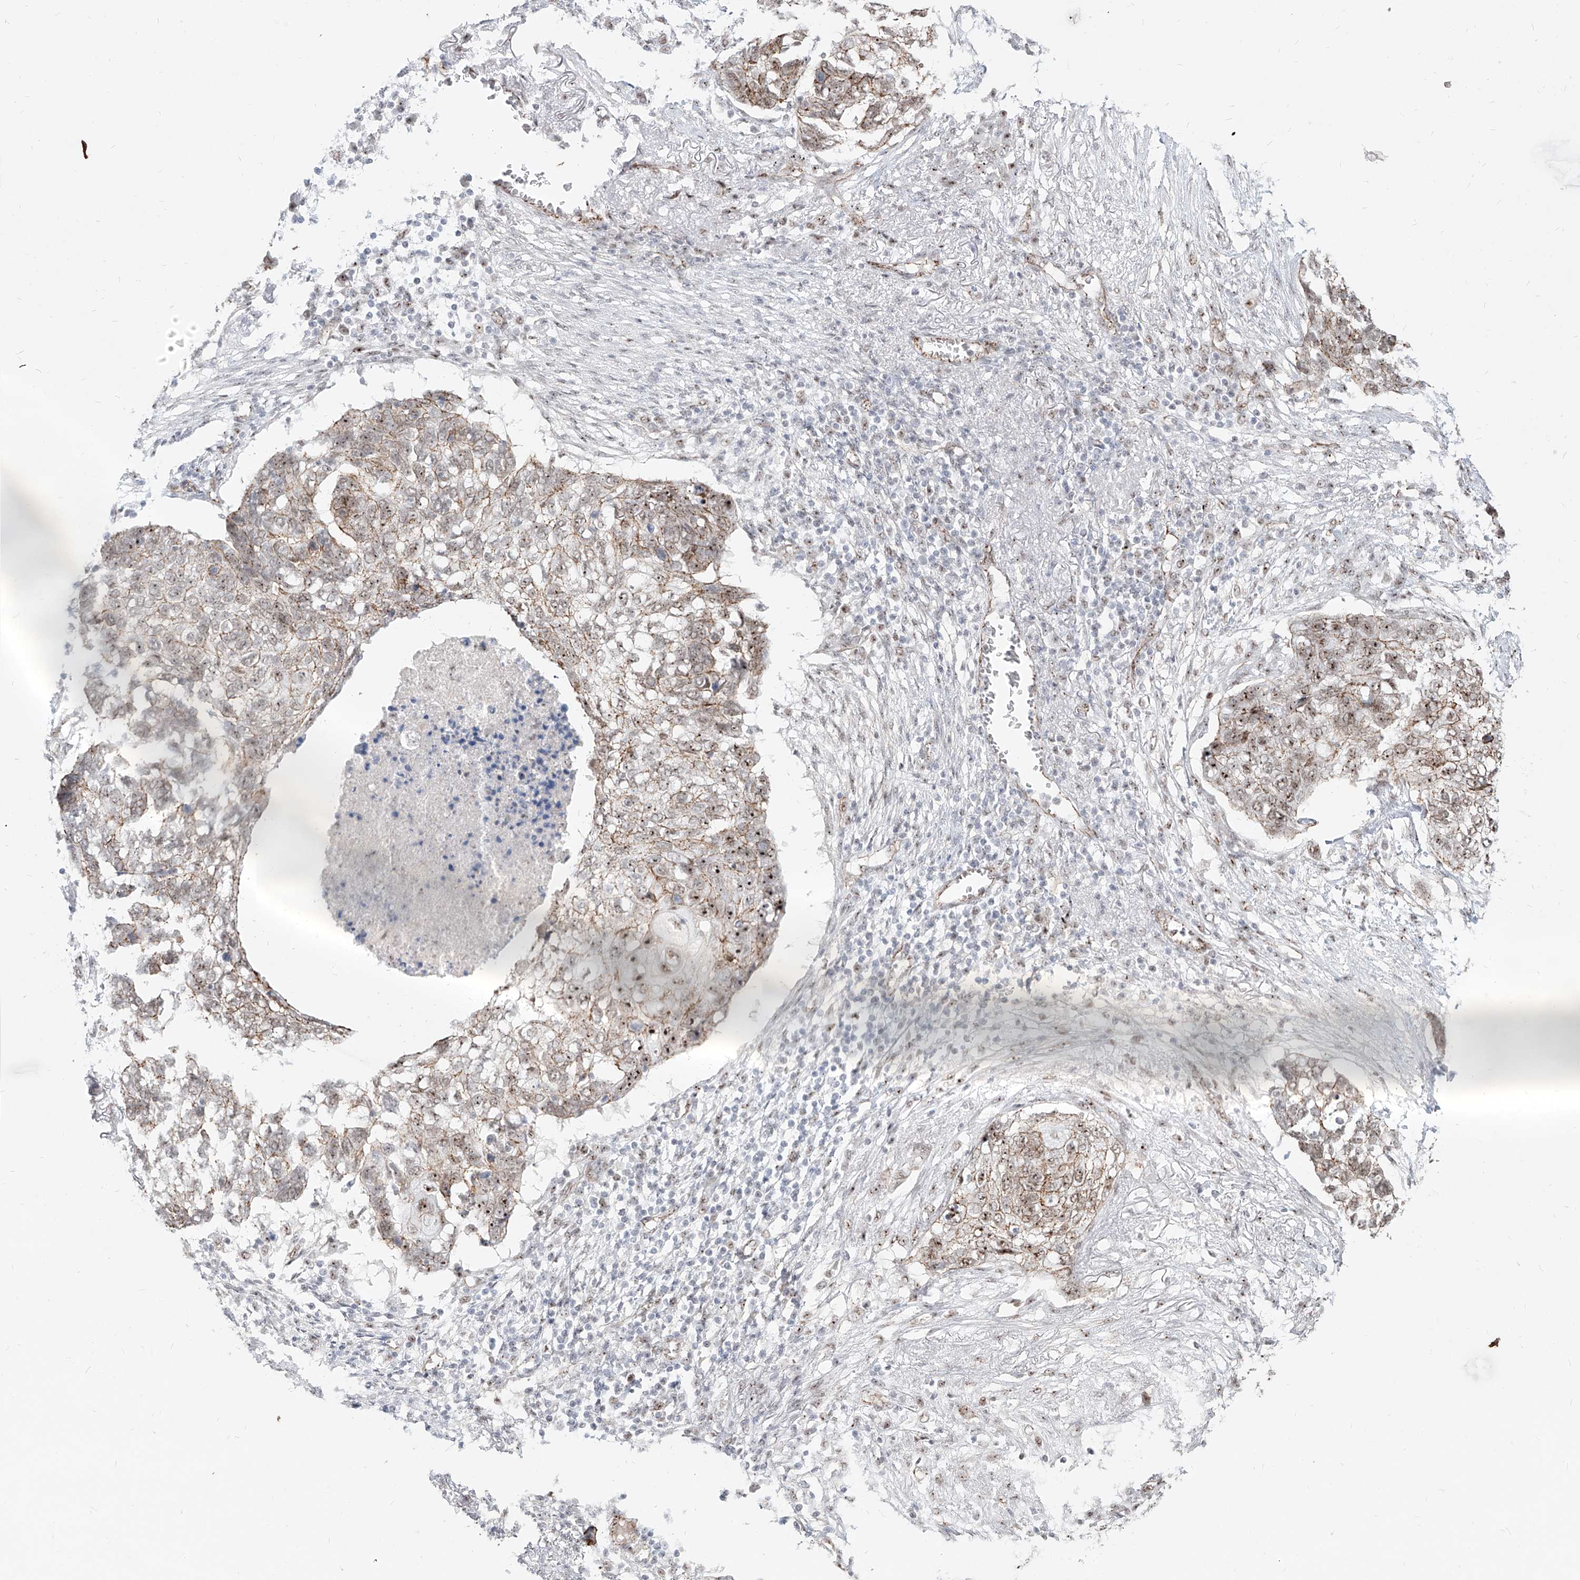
{"staining": {"intensity": "strong", "quantity": "25%-75%", "location": "cytoplasmic/membranous,nuclear"}, "tissue": "lung cancer", "cell_type": "Tumor cells", "image_type": "cancer", "snomed": [{"axis": "morphology", "description": "Squamous cell carcinoma, NOS"}, {"axis": "topography", "description": "Lung"}], "caption": "The image reveals immunohistochemical staining of squamous cell carcinoma (lung). There is strong cytoplasmic/membranous and nuclear positivity is seen in about 25%-75% of tumor cells. The protein is stained brown, and the nuclei are stained in blue (DAB IHC with brightfield microscopy, high magnification).", "gene": "ZNF710", "patient": {"sex": "female", "age": 63}}